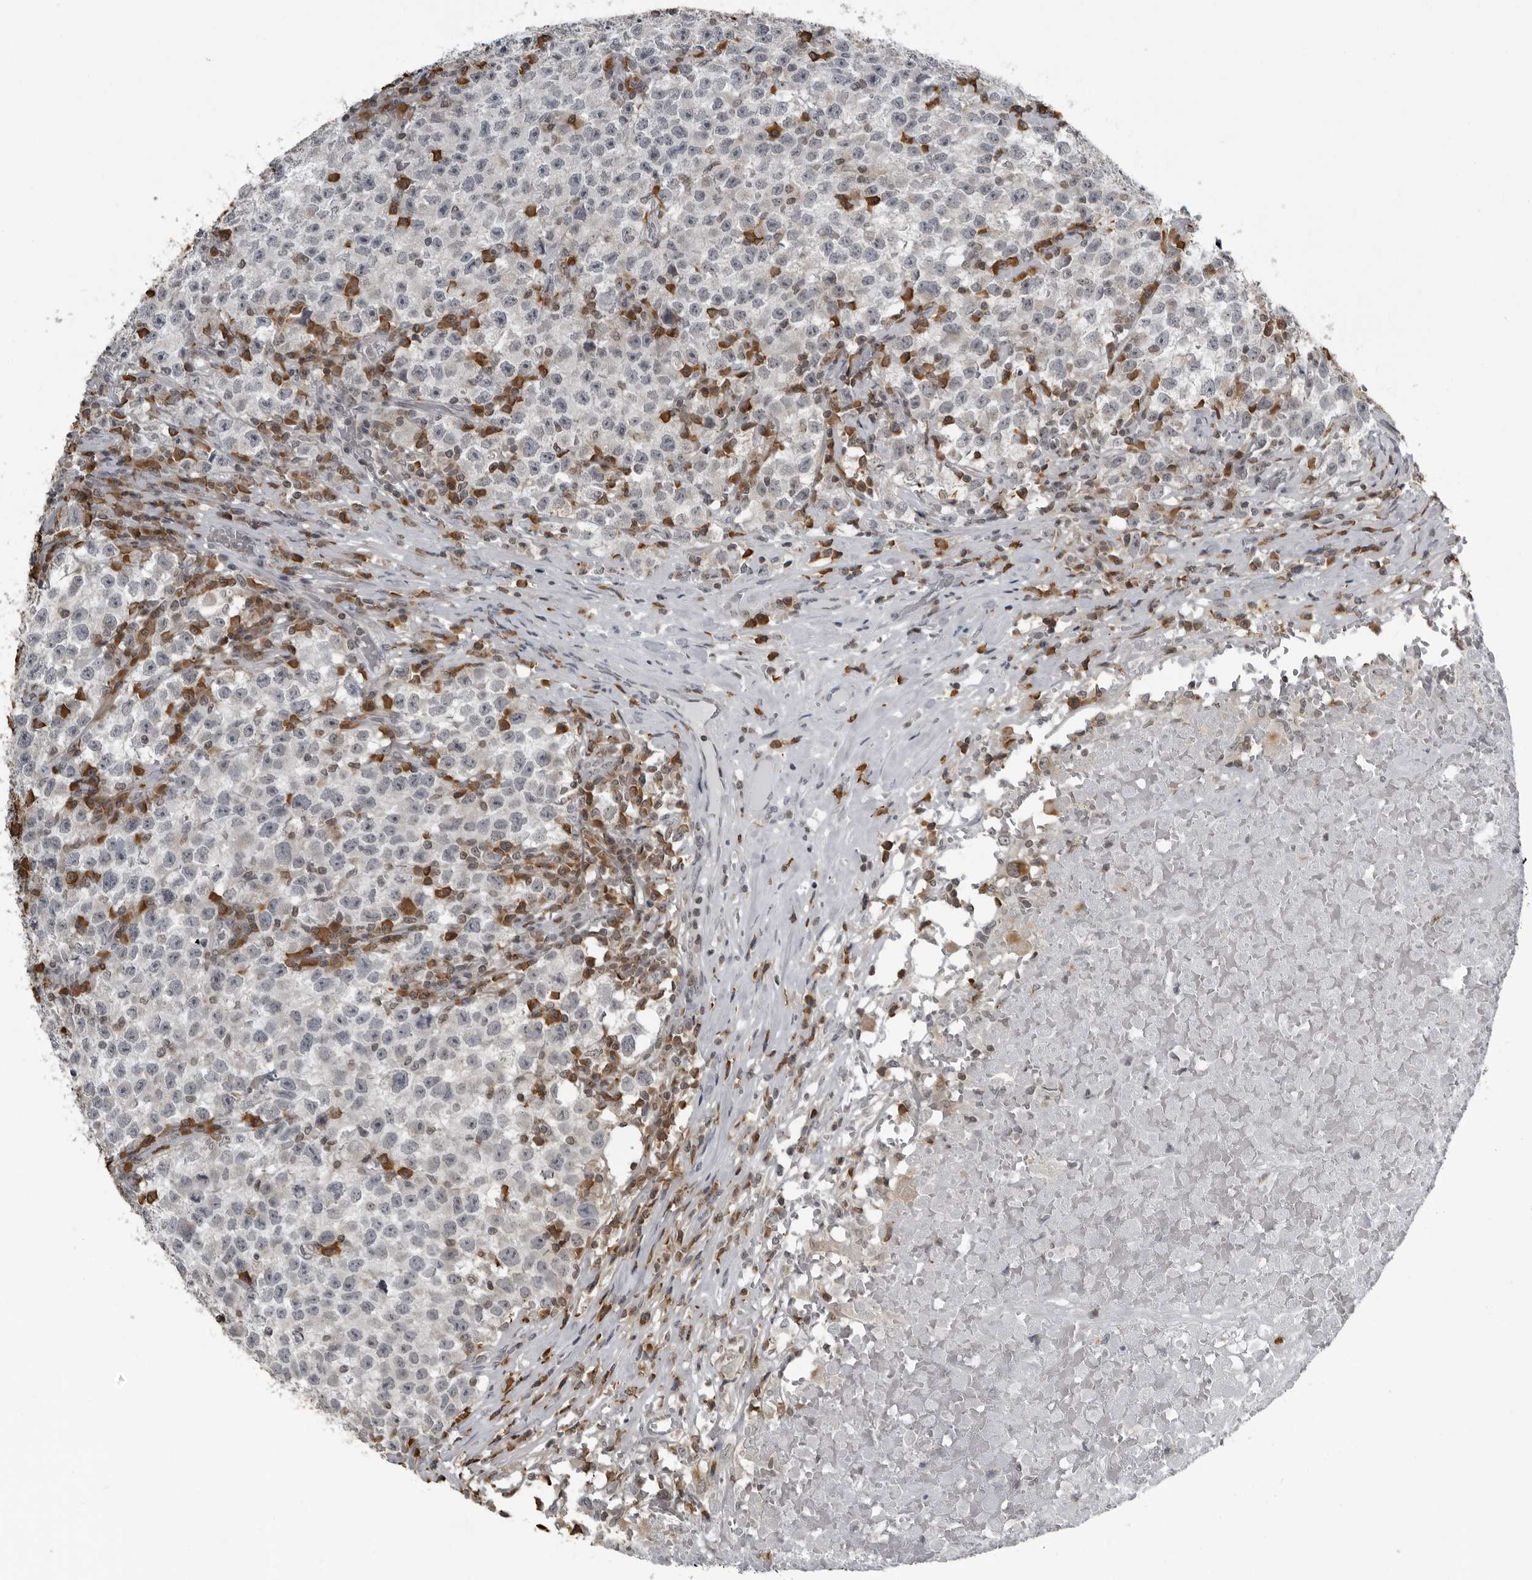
{"staining": {"intensity": "negative", "quantity": "none", "location": "none"}, "tissue": "testis cancer", "cell_type": "Tumor cells", "image_type": "cancer", "snomed": [{"axis": "morphology", "description": "Seminoma, NOS"}, {"axis": "topography", "description": "Testis"}], "caption": "DAB immunohistochemical staining of testis seminoma exhibits no significant staining in tumor cells.", "gene": "RTCA", "patient": {"sex": "male", "age": 22}}